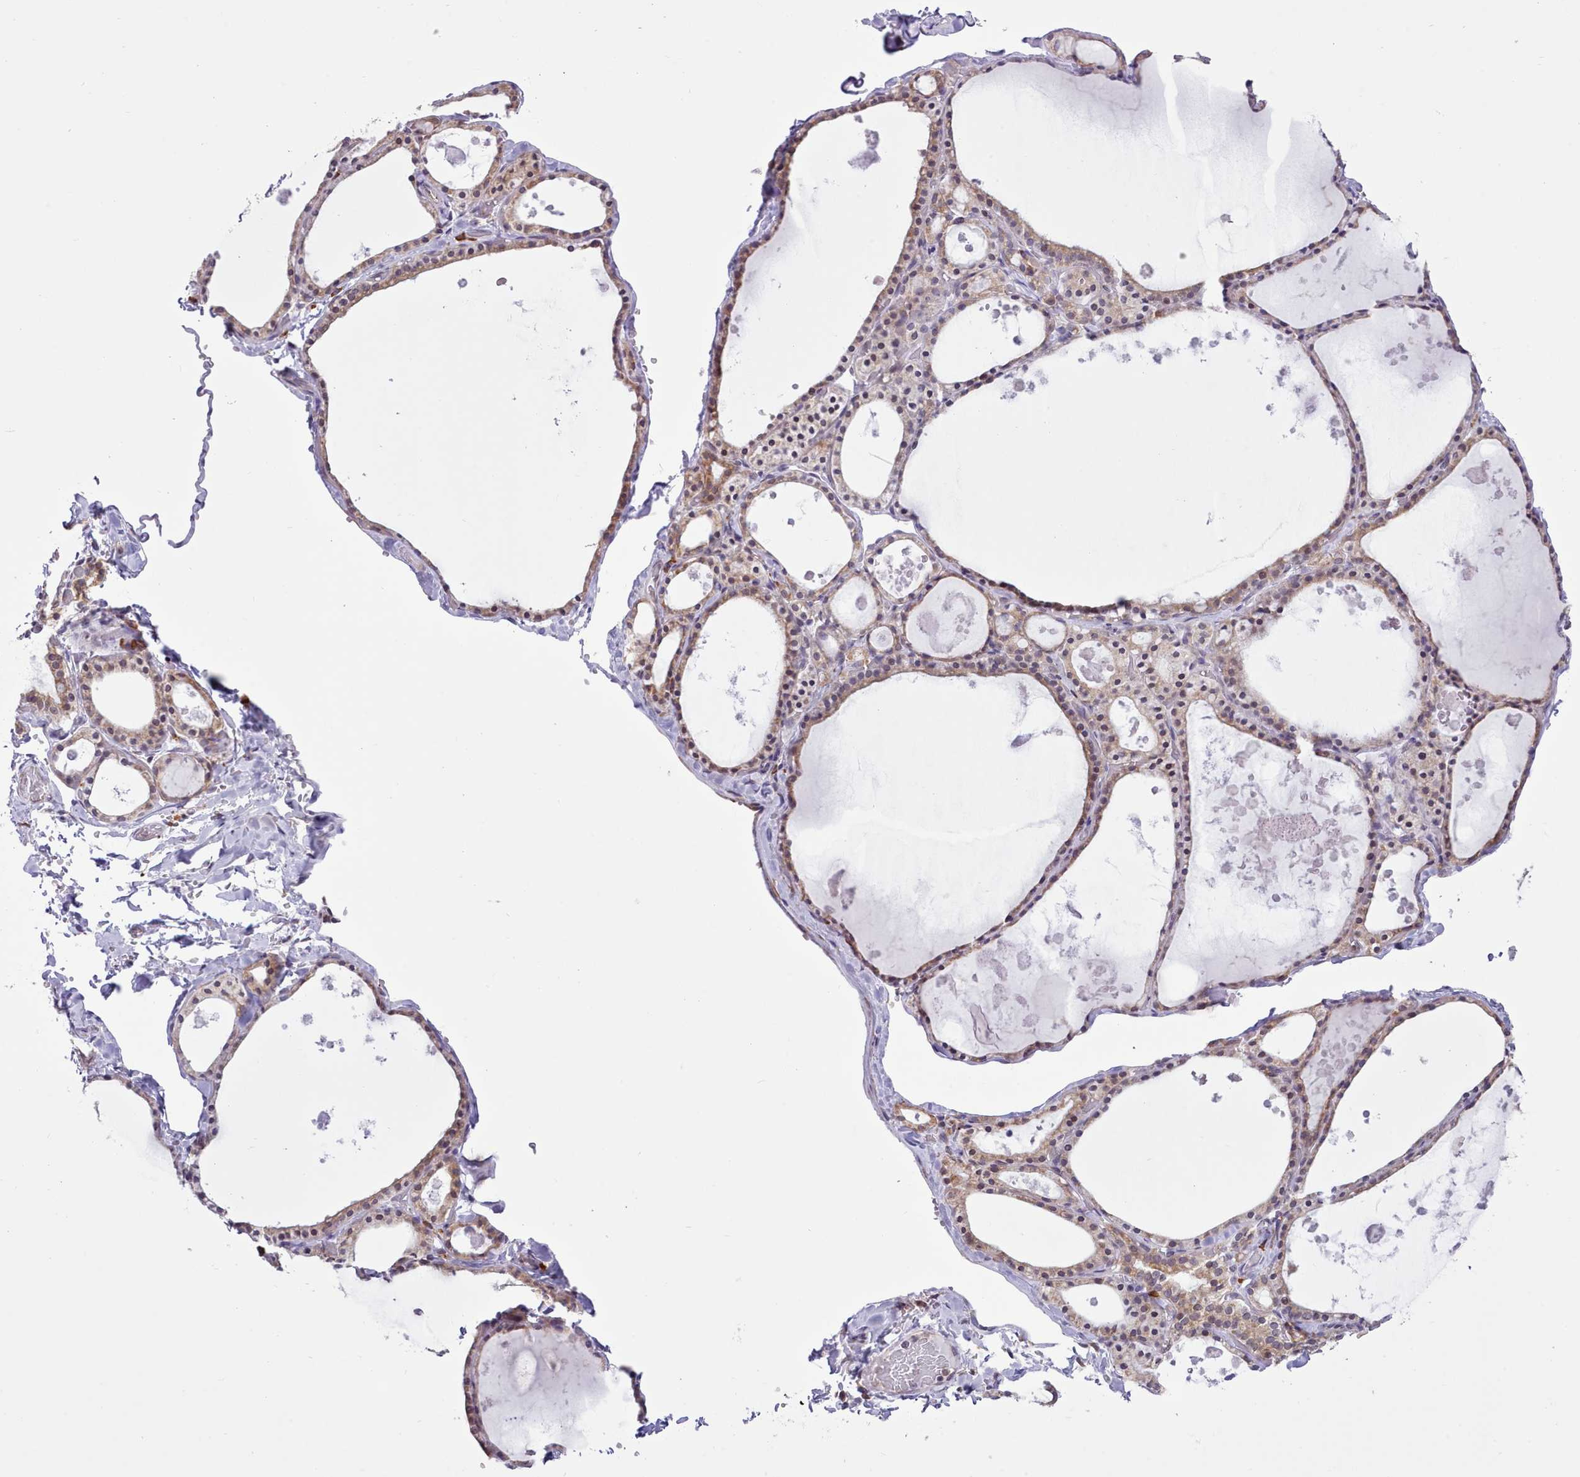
{"staining": {"intensity": "weak", "quantity": ">75%", "location": "cytoplasmic/membranous"}, "tissue": "thyroid gland", "cell_type": "Glandular cells", "image_type": "normal", "snomed": [{"axis": "morphology", "description": "Normal tissue, NOS"}, {"axis": "topography", "description": "Thyroid gland"}], "caption": "Unremarkable thyroid gland reveals weak cytoplasmic/membranous staining in about >75% of glandular cells The protein of interest is stained brown, and the nuclei are stained in blue (DAB IHC with brightfield microscopy, high magnification)..", "gene": "SEC61B", "patient": {"sex": "male", "age": 56}}